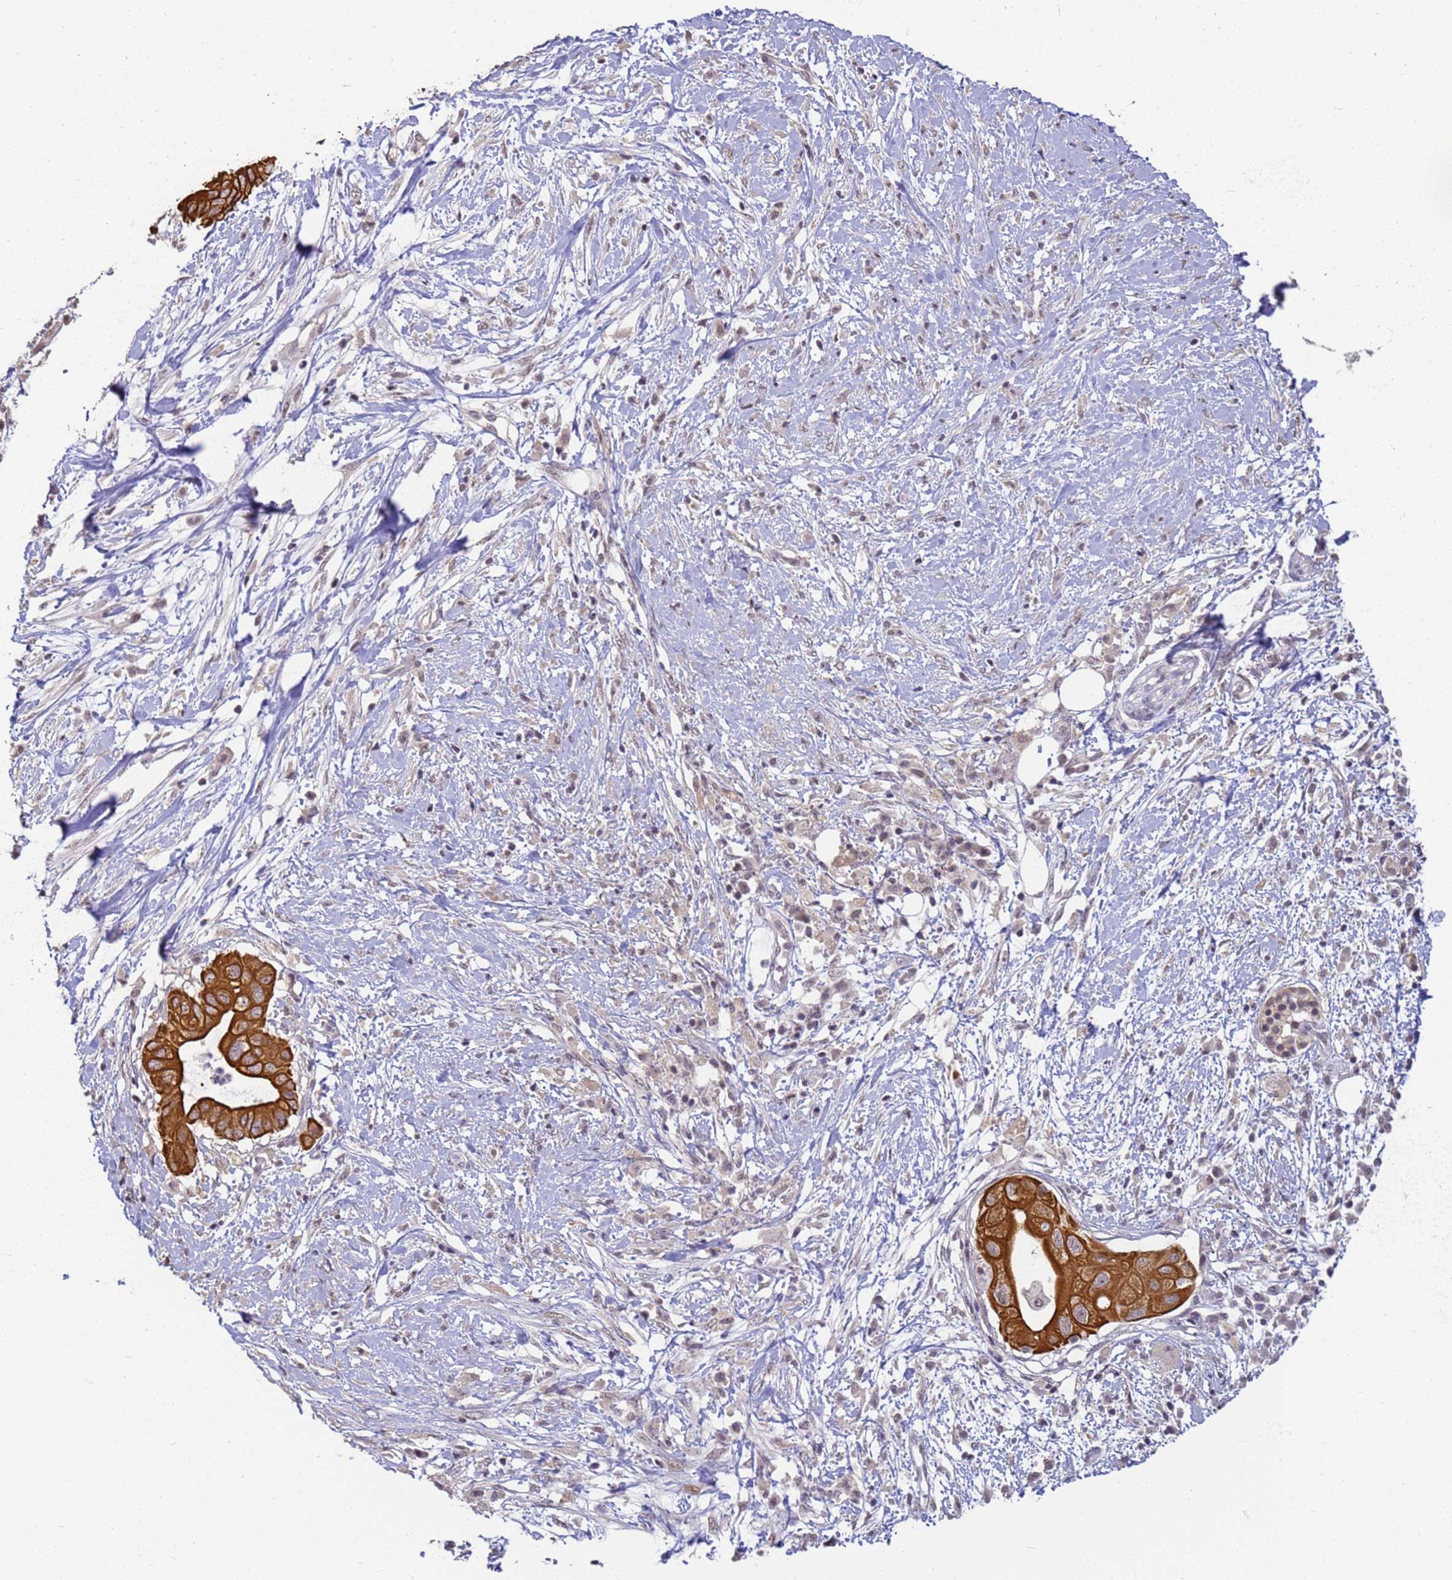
{"staining": {"intensity": "strong", "quantity": ">75%", "location": "cytoplasmic/membranous"}, "tissue": "pancreatic cancer", "cell_type": "Tumor cells", "image_type": "cancer", "snomed": [{"axis": "morphology", "description": "Adenocarcinoma, NOS"}, {"axis": "topography", "description": "Pancreas"}], "caption": "IHC (DAB) staining of pancreatic cancer exhibits strong cytoplasmic/membranous protein staining in approximately >75% of tumor cells.", "gene": "VWA3A", "patient": {"sex": "male", "age": 68}}